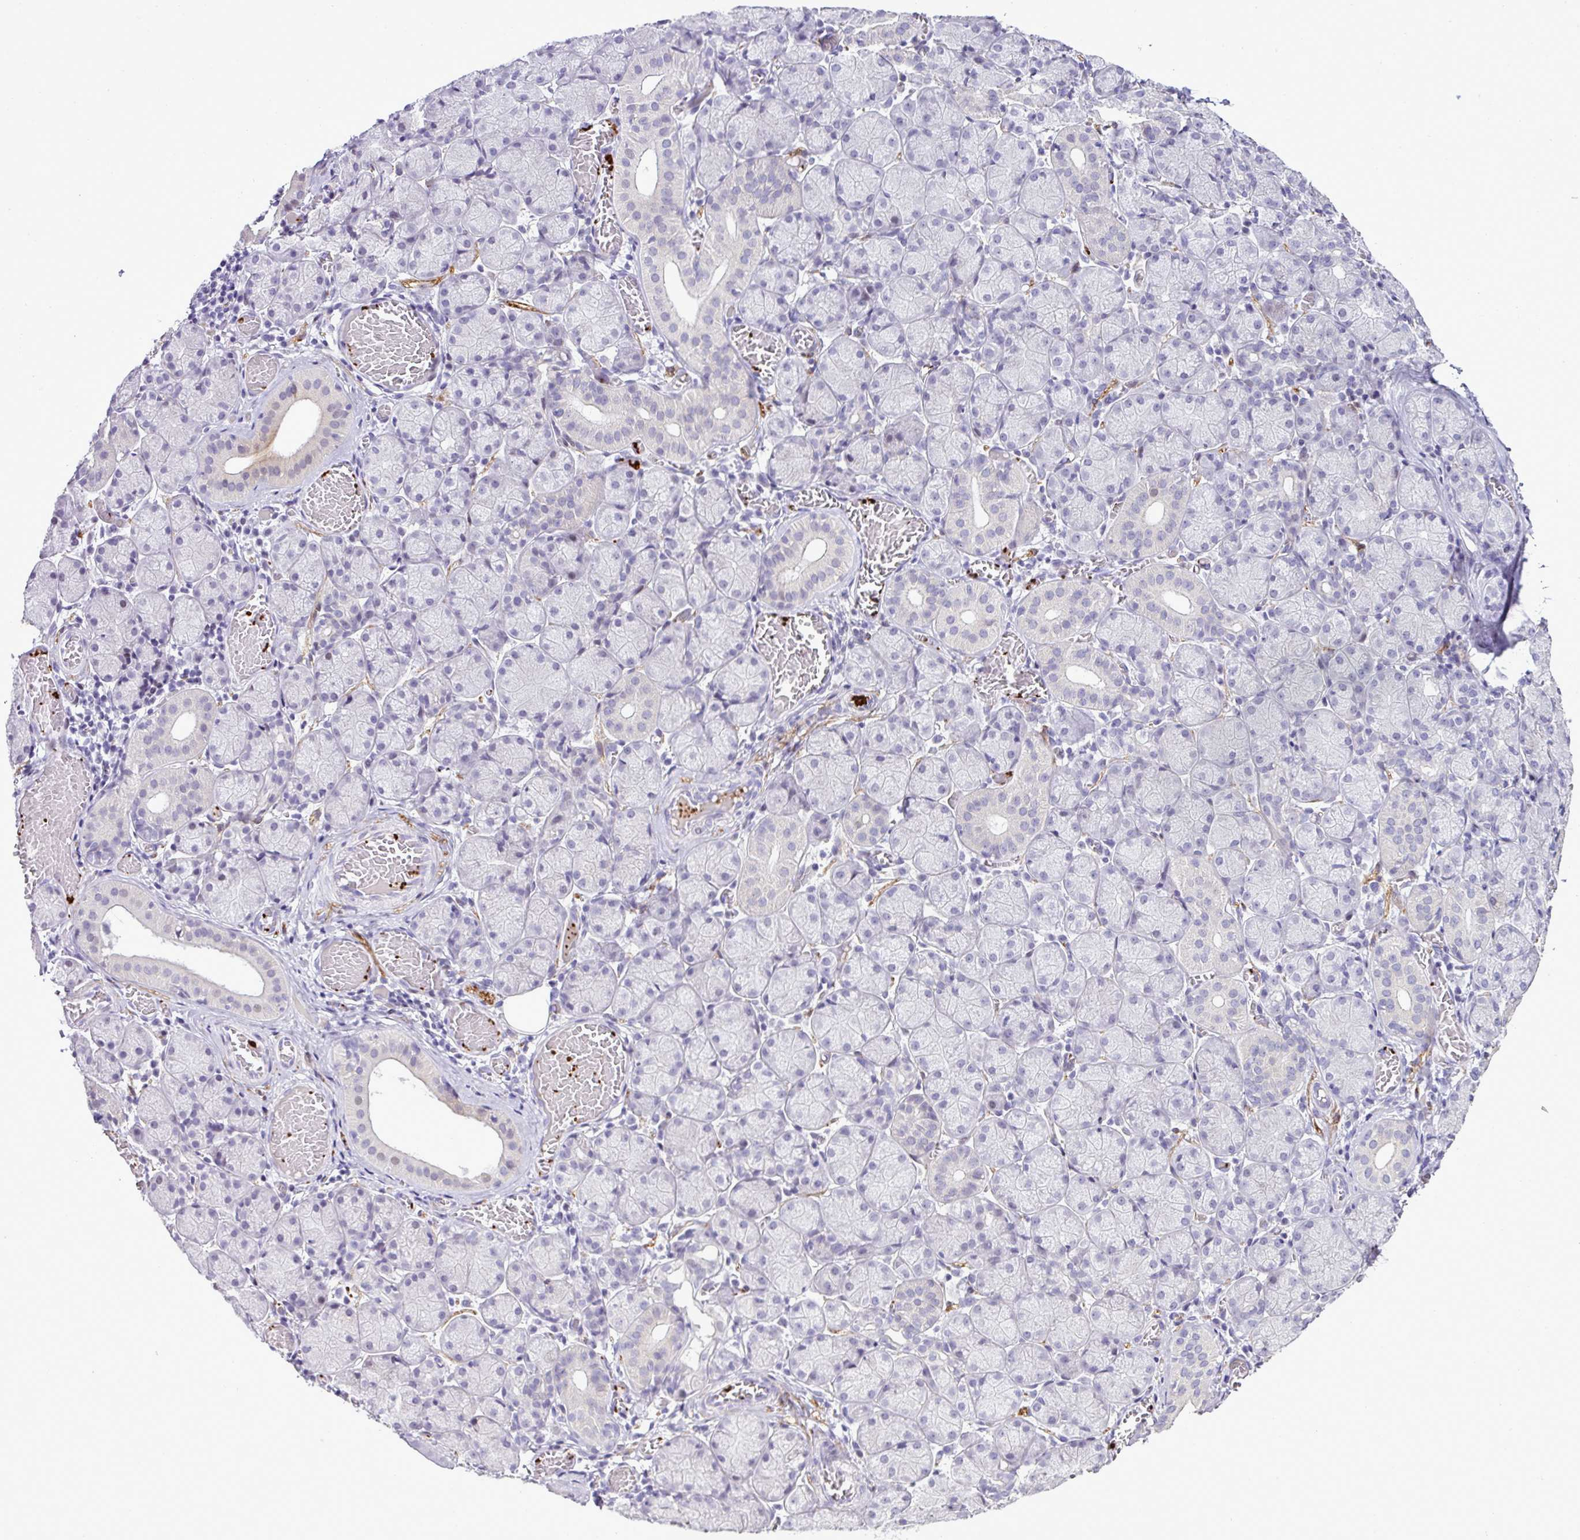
{"staining": {"intensity": "negative", "quantity": "none", "location": "none"}, "tissue": "salivary gland", "cell_type": "Glandular cells", "image_type": "normal", "snomed": [{"axis": "morphology", "description": "Normal tissue, NOS"}, {"axis": "topography", "description": "Salivary gland"}], "caption": "This histopathology image is of normal salivary gland stained with immunohistochemistry to label a protein in brown with the nuclei are counter-stained blue. There is no staining in glandular cells. Brightfield microscopy of immunohistochemistry stained with DAB (brown) and hematoxylin (blue), captured at high magnification.", "gene": "CMTM5", "patient": {"sex": "female", "age": 24}}